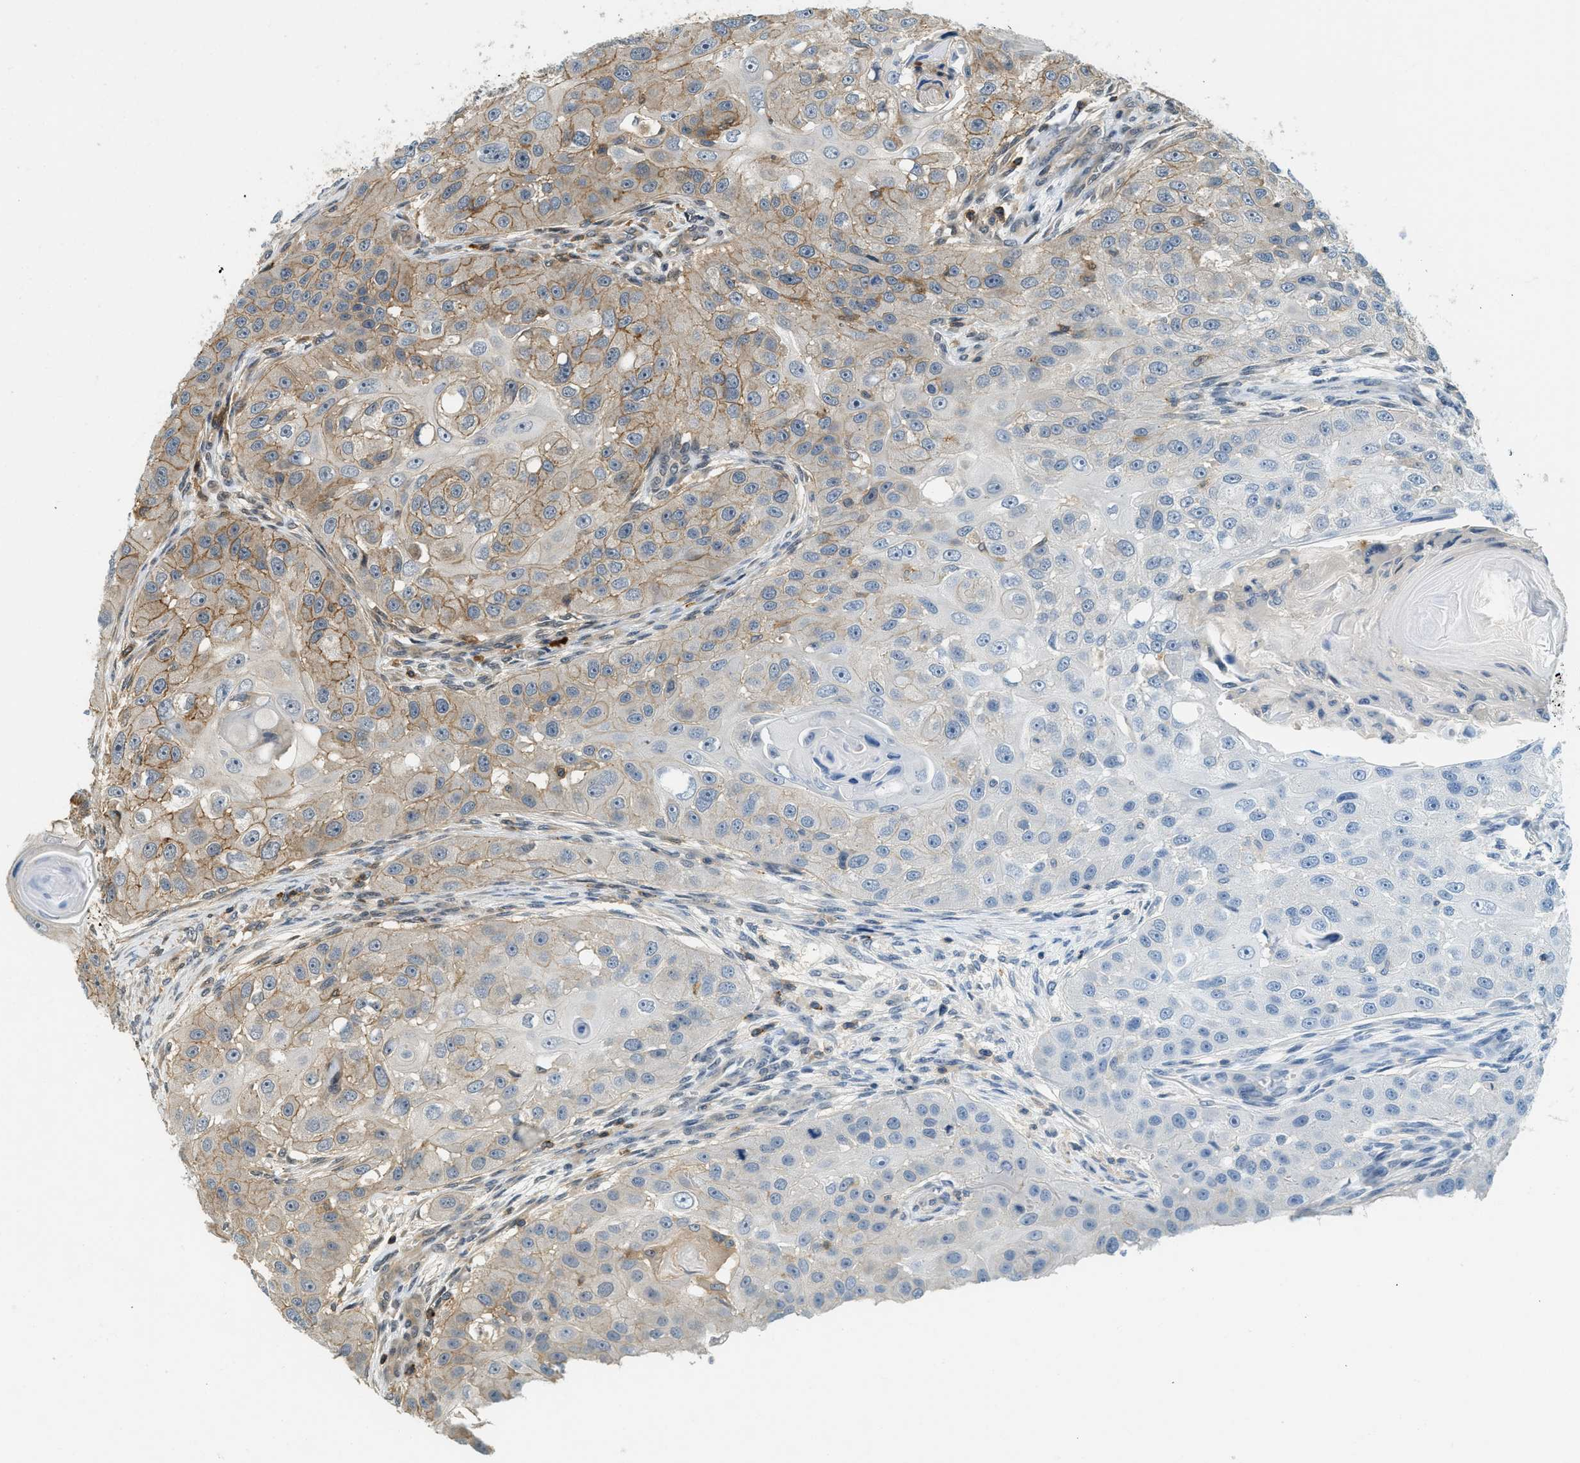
{"staining": {"intensity": "moderate", "quantity": "25%-75%", "location": "cytoplasmic/membranous"}, "tissue": "head and neck cancer", "cell_type": "Tumor cells", "image_type": "cancer", "snomed": [{"axis": "morphology", "description": "Normal tissue, NOS"}, {"axis": "morphology", "description": "Squamous cell carcinoma, NOS"}, {"axis": "topography", "description": "Skeletal muscle"}, {"axis": "topography", "description": "Head-Neck"}], "caption": "Tumor cells show medium levels of moderate cytoplasmic/membranous staining in approximately 25%-75% of cells in squamous cell carcinoma (head and neck). The staining was performed using DAB to visualize the protein expression in brown, while the nuclei were stained in blue with hematoxylin (Magnification: 20x).", "gene": "GMPPB", "patient": {"sex": "male", "age": 51}}